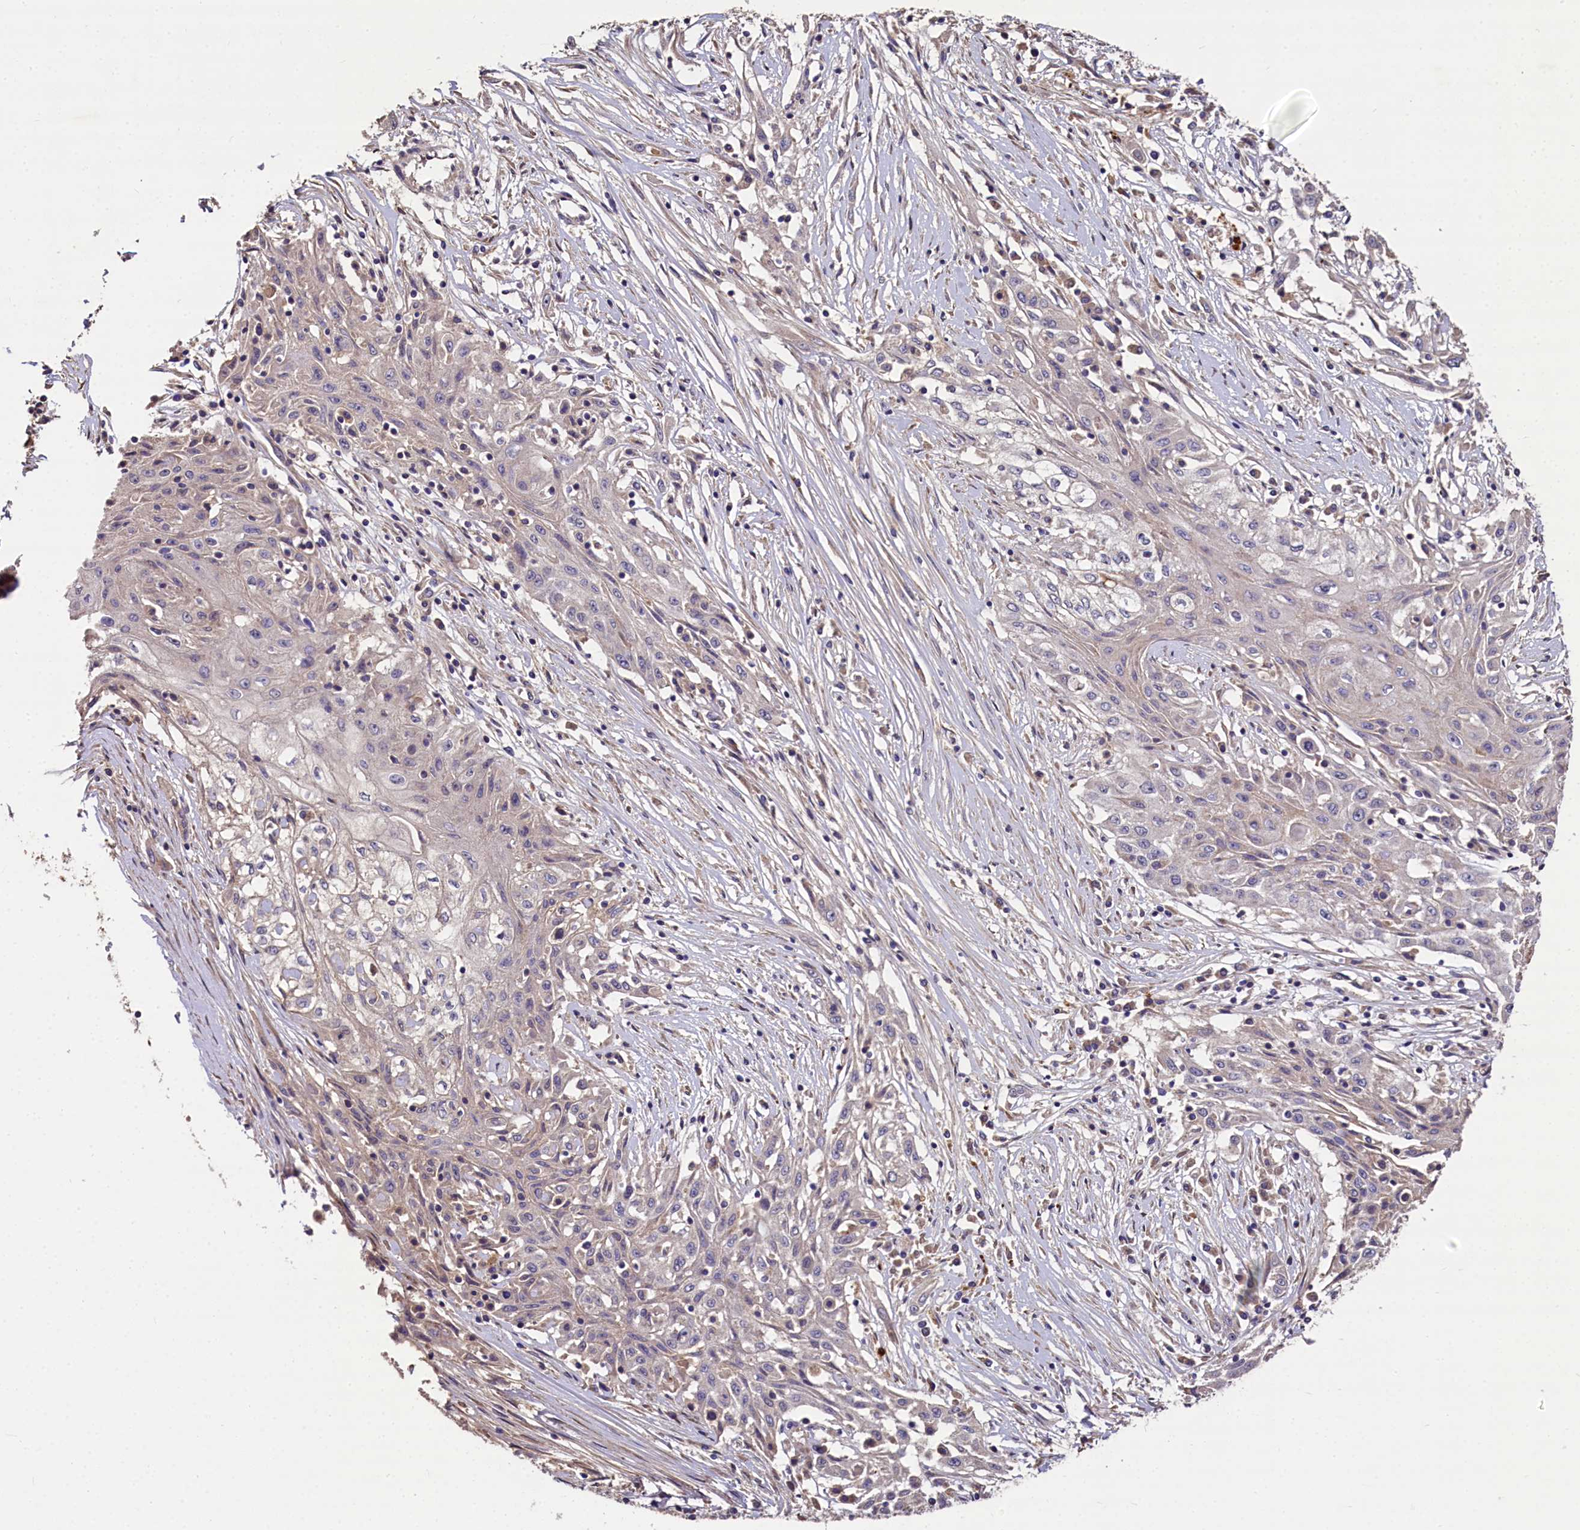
{"staining": {"intensity": "weak", "quantity": "<25%", "location": "cytoplasmic/membranous"}, "tissue": "skin cancer", "cell_type": "Tumor cells", "image_type": "cancer", "snomed": [{"axis": "morphology", "description": "Squamous cell carcinoma, NOS"}, {"axis": "morphology", "description": "Squamous cell carcinoma, metastatic, NOS"}, {"axis": "topography", "description": "Skin"}, {"axis": "topography", "description": "Lymph node"}], "caption": "This is an IHC image of human squamous cell carcinoma (skin). There is no positivity in tumor cells.", "gene": "SPRYD3", "patient": {"sex": "male", "age": 75}}